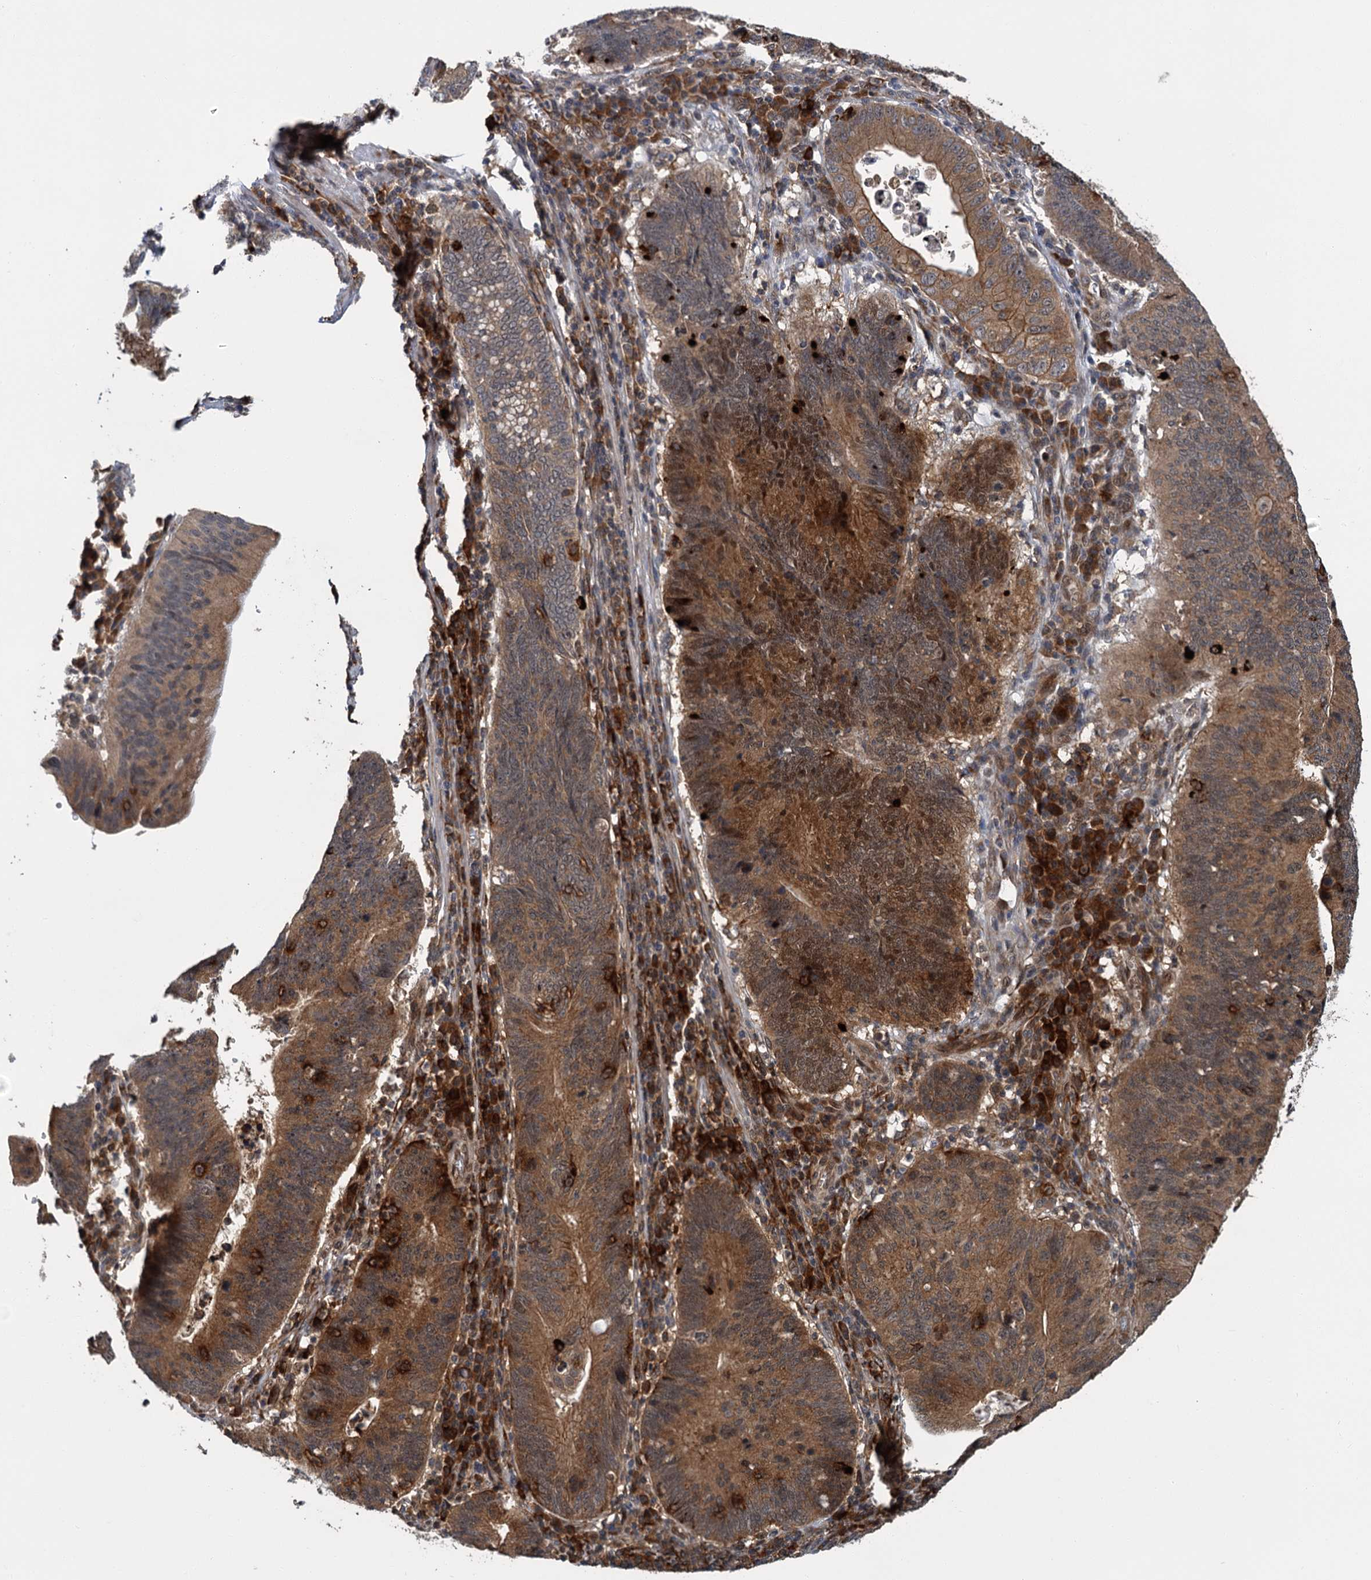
{"staining": {"intensity": "moderate", "quantity": ">75%", "location": "cytoplasmic/membranous,nuclear"}, "tissue": "stomach cancer", "cell_type": "Tumor cells", "image_type": "cancer", "snomed": [{"axis": "morphology", "description": "Adenocarcinoma, NOS"}, {"axis": "topography", "description": "Stomach"}], "caption": "This is an image of immunohistochemistry (IHC) staining of stomach adenocarcinoma, which shows moderate positivity in the cytoplasmic/membranous and nuclear of tumor cells.", "gene": "KANSL2", "patient": {"sex": "male", "age": 59}}